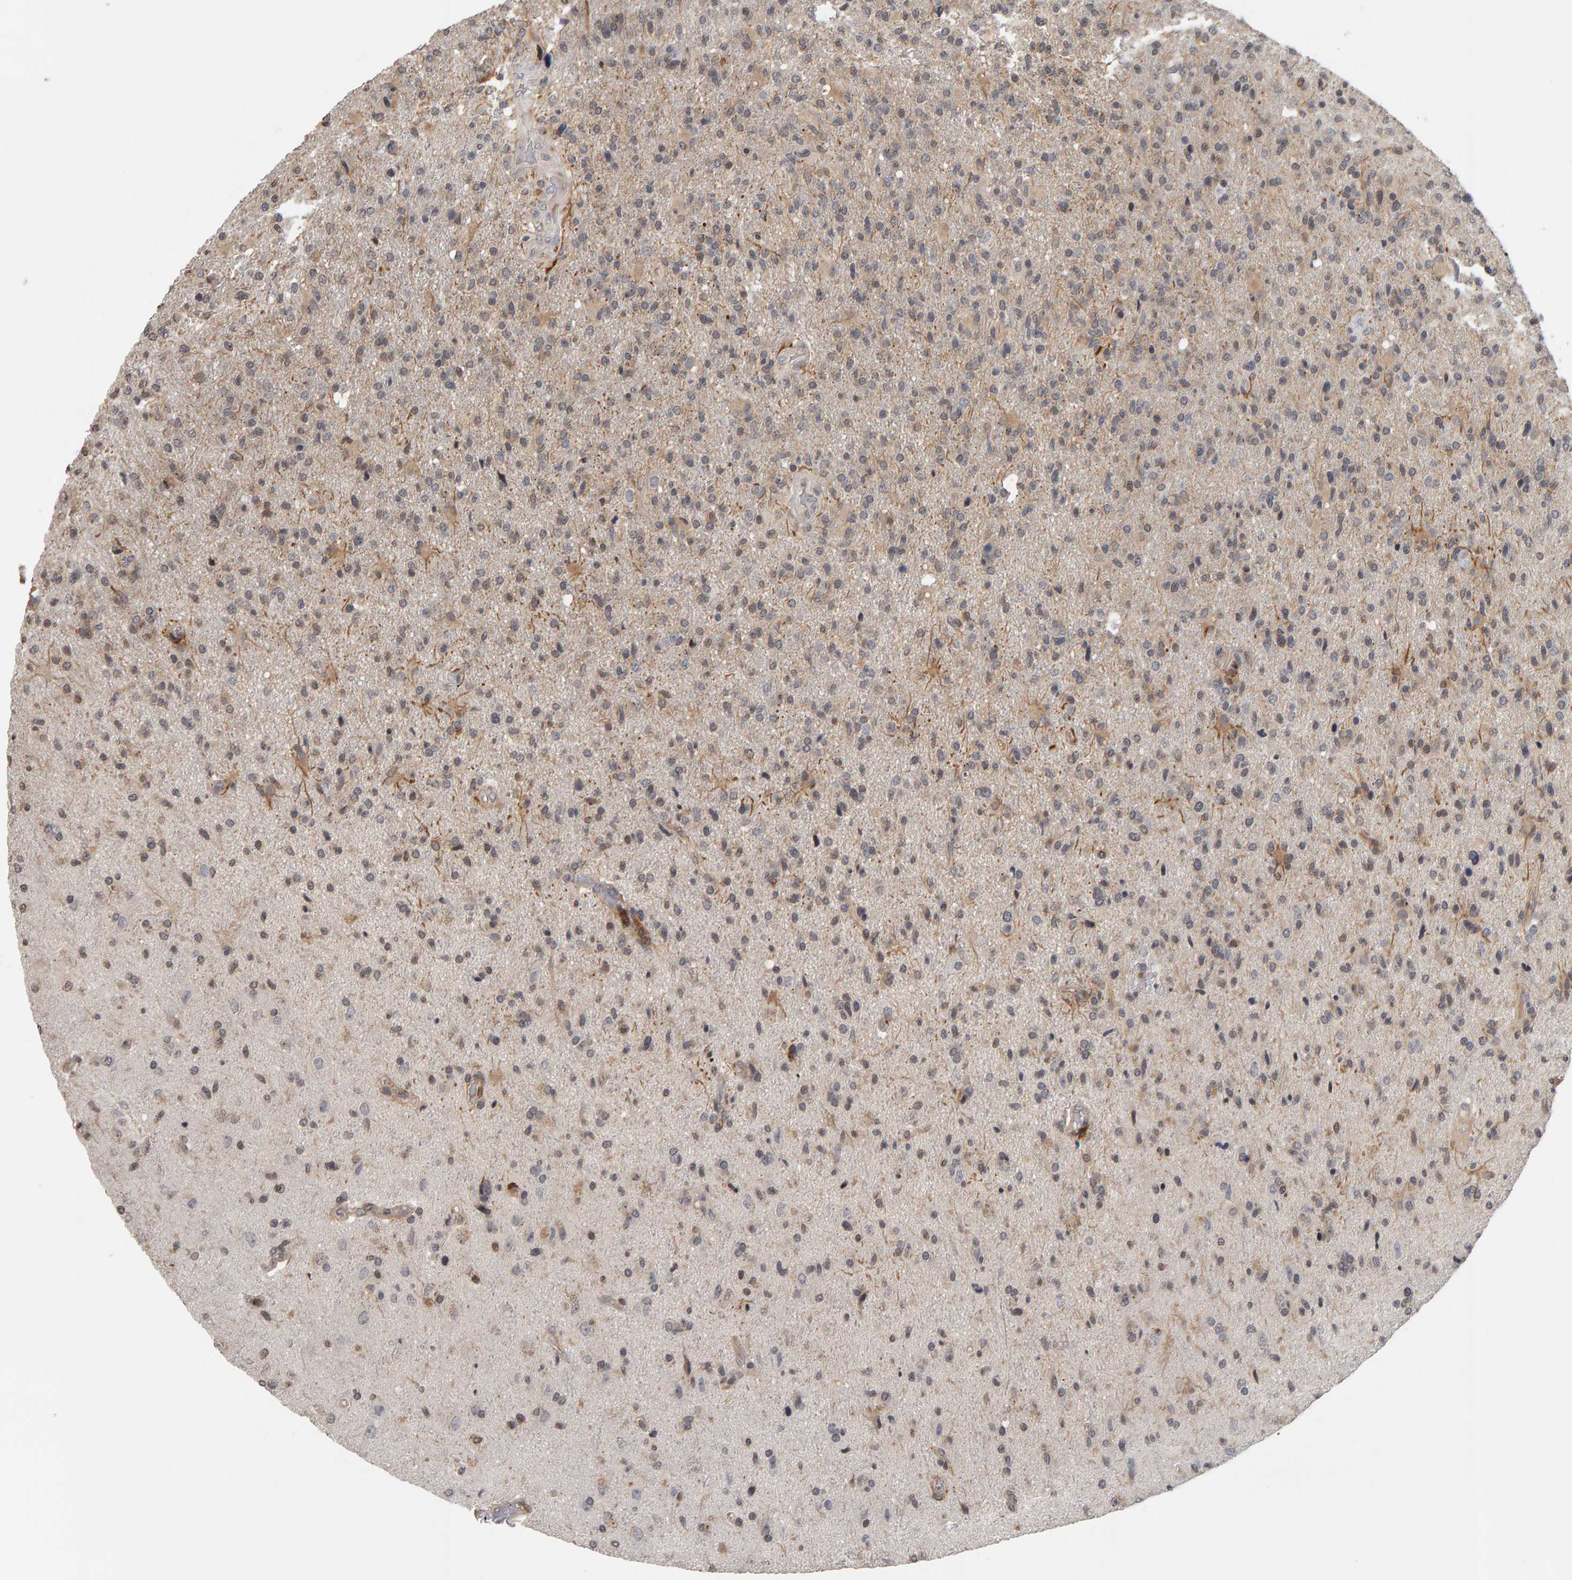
{"staining": {"intensity": "negative", "quantity": "none", "location": "none"}, "tissue": "glioma", "cell_type": "Tumor cells", "image_type": "cancer", "snomed": [{"axis": "morphology", "description": "Glioma, malignant, High grade"}, {"axis": "topography", "description": "Brain"}], "caption": "Glioma stained for a protein using immunohistochemistry (IHC) exhibits no expression tumor cells.", "gene": "TEFM", "patient": {"sex": "male", "age": 72}}